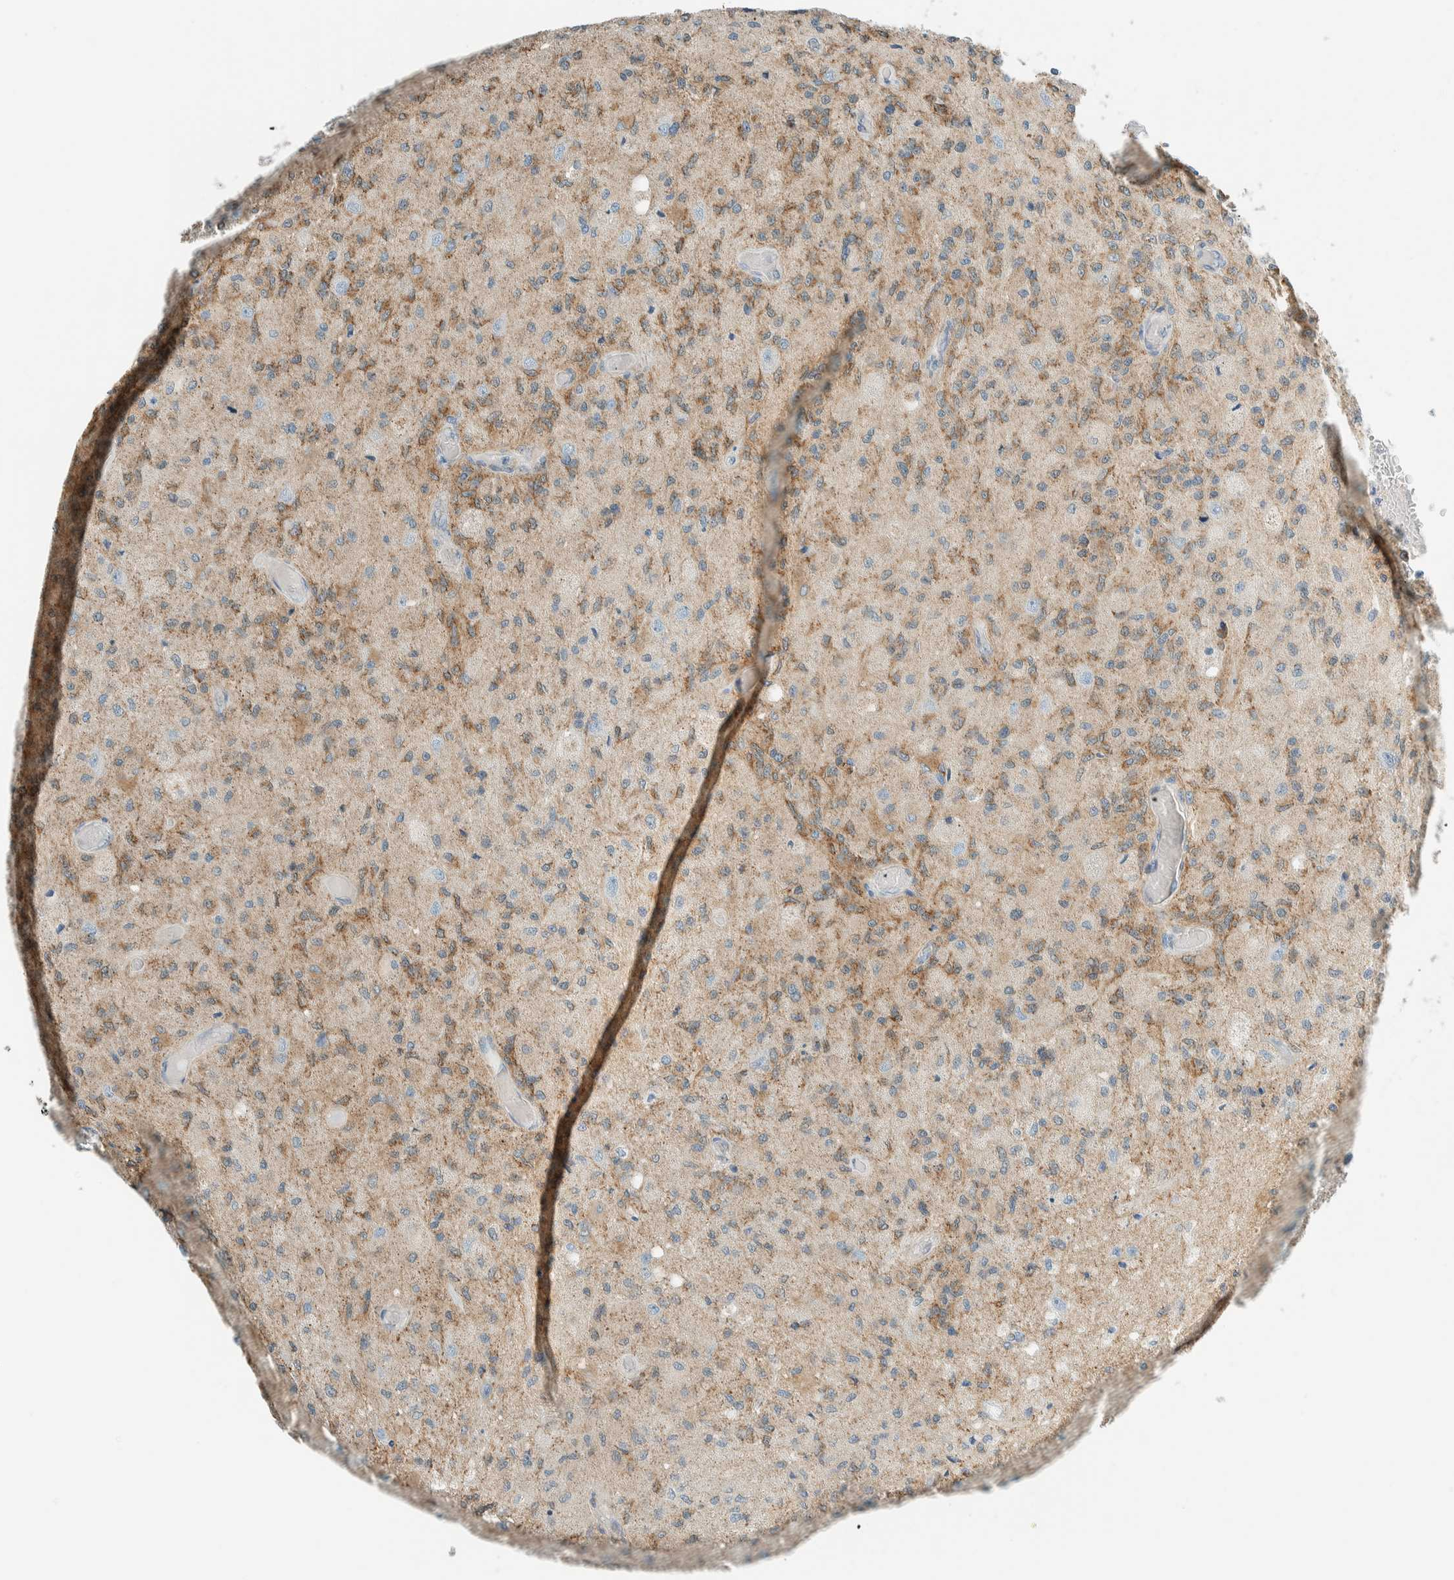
{"staining": {"intensity": "moderate", "quantity": "25%-75%", "location": "cytoplasmic/membranous"}, "tissue": "glioma", "cell_type": "Tumor cells", "image_type": "cancer", "snomed": [{"axis": "morphology", "description": "Normal tissue, NOS"}, {"axis": "morphology", "description": "Glioma, malignant, High grade"}, {"axis": "topography", "description": "Cerebral cortex"}], "caption": "Brown immunohistochemical staining in glioma exhibits moderate cytoplasmic/membranous staining in about 25%-75% of tumor cells. The protein of interest is shown in brown color, while the nuclei are stained blue.", "gene": "ALDH7A1", "patient": {"sex": "male", "age": 77}}